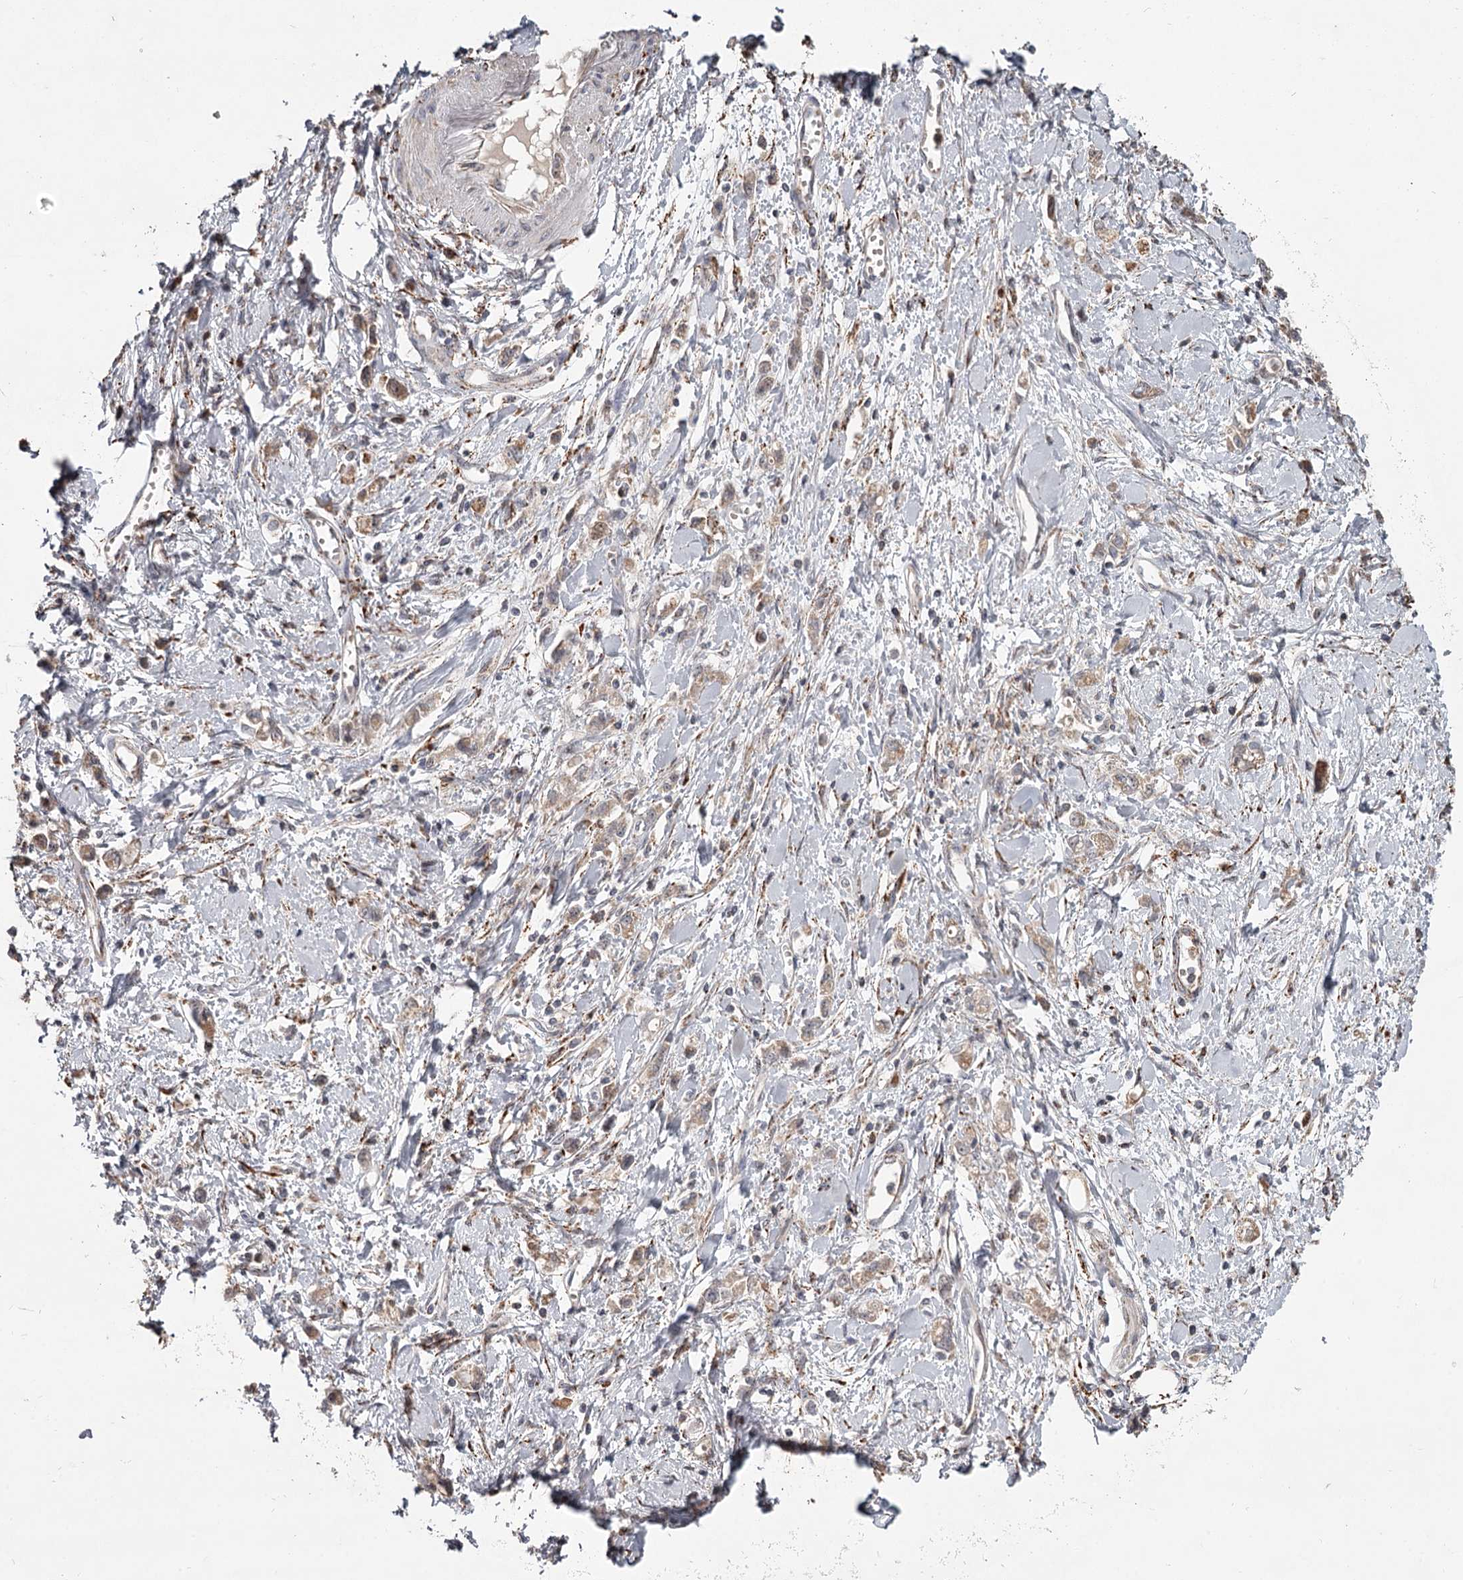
{"staining": {"intensity": "weak", "quantity": "25%-75%", "location": "cytoplasmic/membranous"}, "tissue": "stomach cancer", "cell_type": "Tumor cells", "image_type": "cancer", "snomed": [{"axis": "morphology", "description": "Adenocarcinoma, NOS"}, {"axis": "topography", "description": "Stomach"}], "caption": "This image demonstrates immunohistochemistry staining of stomach cancer (adenocarcinoma), with low weak cytoplasmic/membranous expression in approximately 25%-75% of tumor cells.", "gene": "CDC123", "patient": {"sex": "female", "age": 76}}